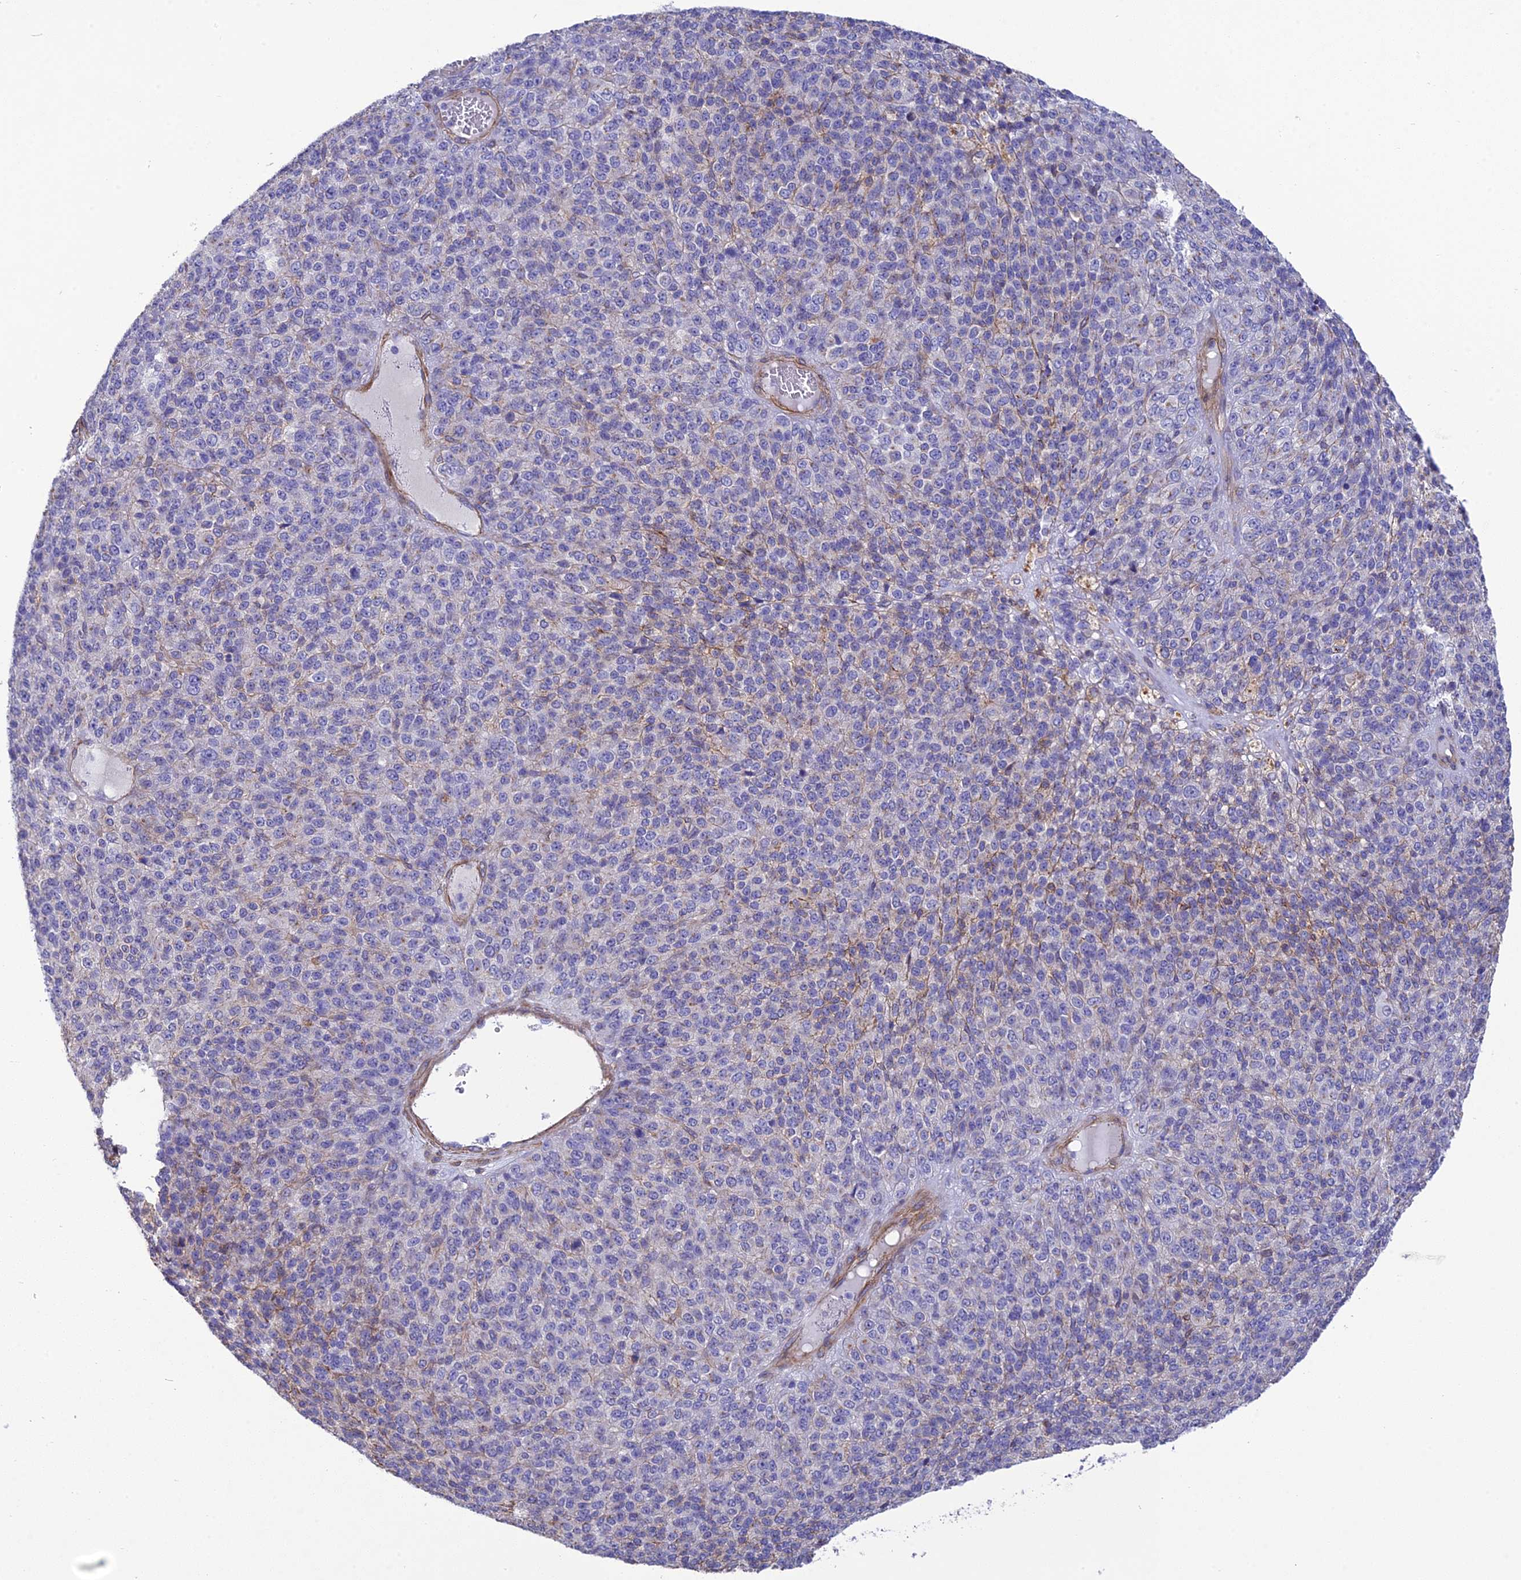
{"staining": {"intensity": "negative", "quantity": "none", "location": "none"}, "tissue": "melanoma", "cell_type": "Tumor cells", "image_type": "cancer", "snomed": [{"axis": "morphology", "description": "Malignant melanoma, Metastatic site"}, {"axis": "topography", "description": "Brain"}], "caption": "High magnification brightfield microscopy of melanoma stained with DAB (3,3'-diaminobenzidine) (brown) and counterstained with hematoxylin (blue): tumor cells show no significant expression. (DAB immunohistochemistry, high magnification).", "gene": "TNS1", "patient": {"sex": "female", "age": 56}}